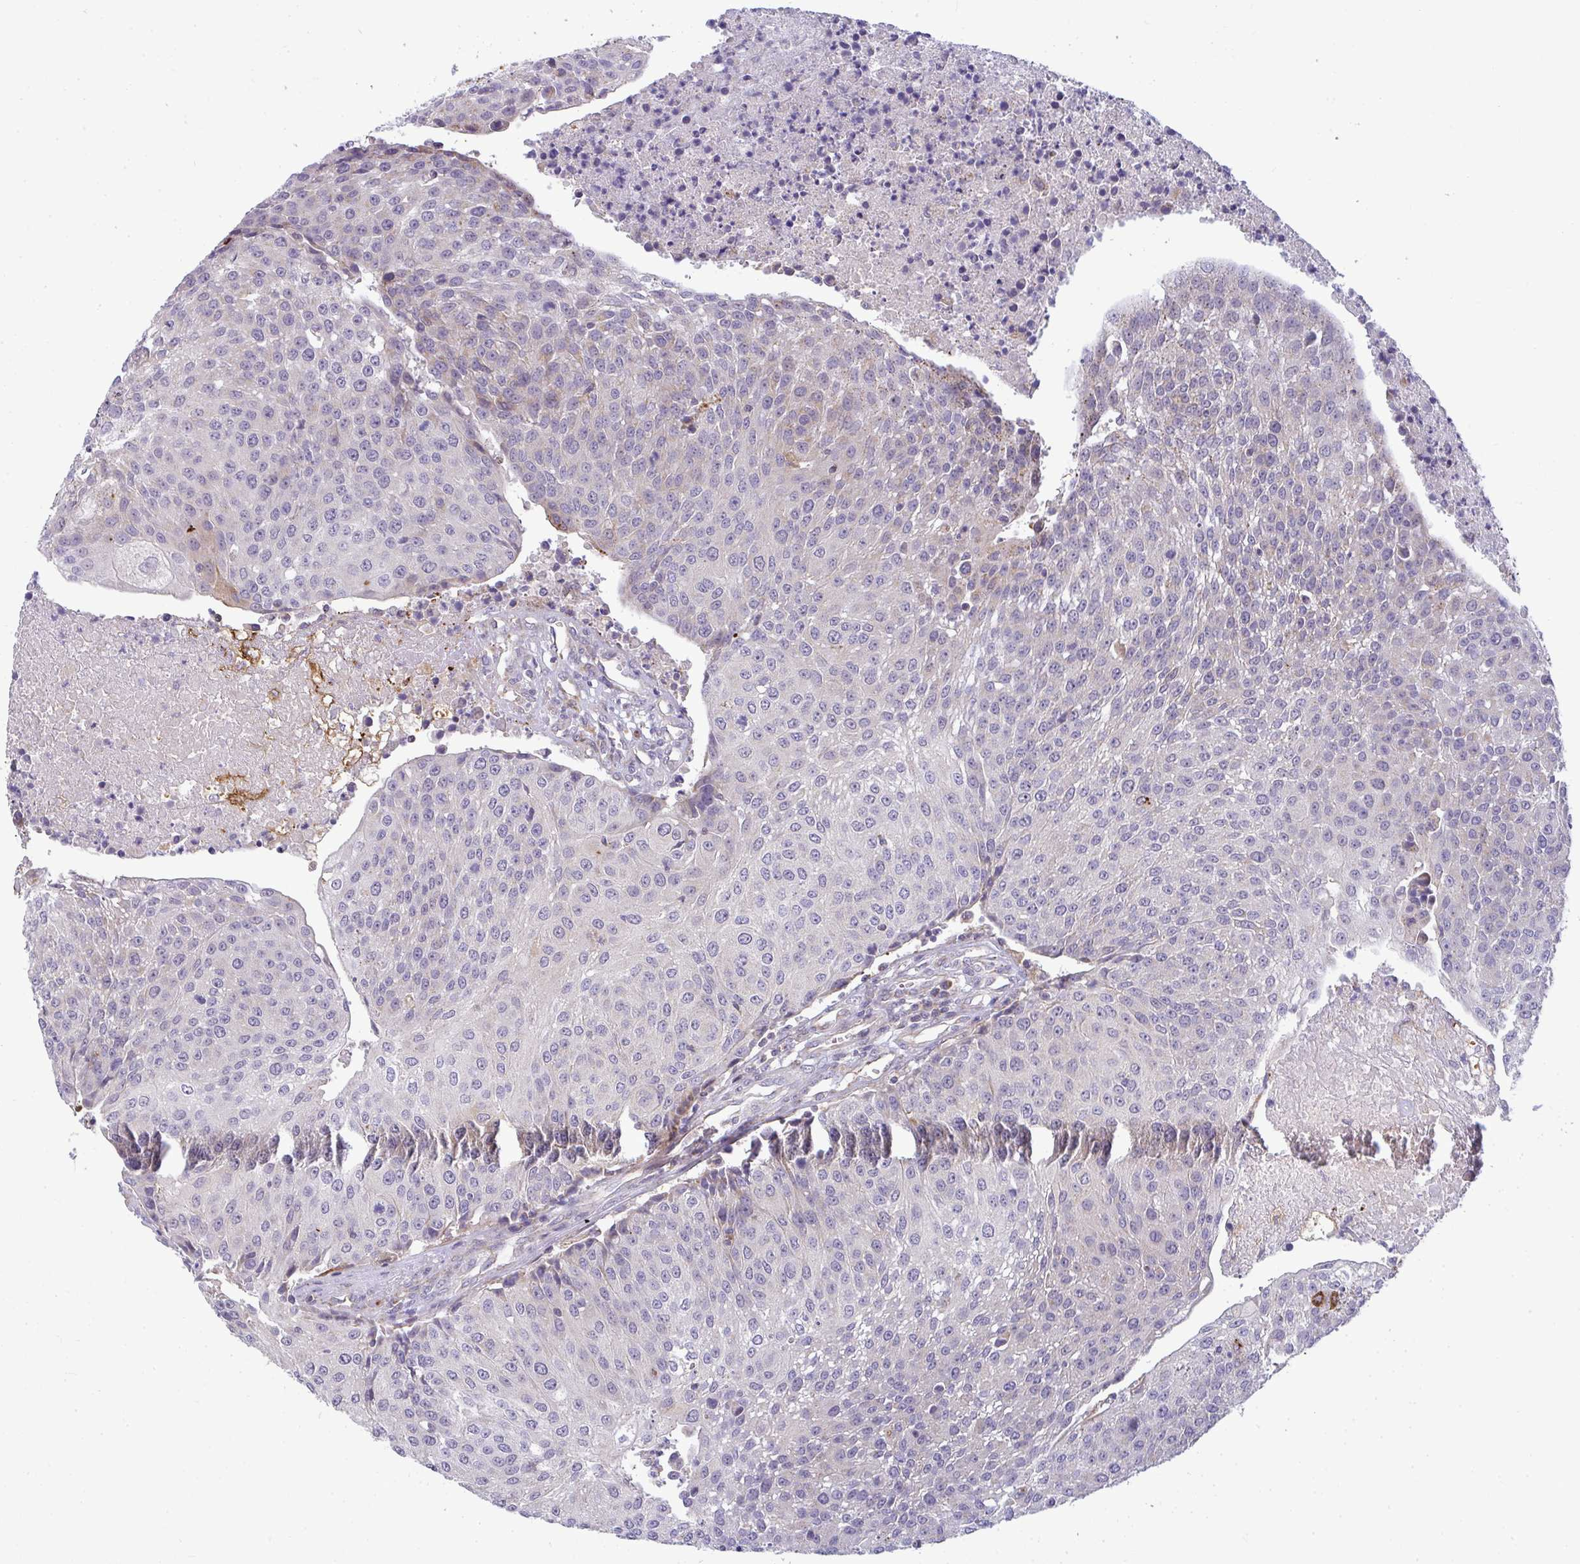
{"staining": {"intensity": "negative", "quantity": "none", "location": "none"}, "tissue": "urothelial cancer", "cell_type": "Tumor cells", "image_type": "cancer", "snomed": [{"axis": "morphology", "description": "Urothelial carcinoma, High grade"}, {"axis": "topography", "description": "Urinary bladder"}], "caption": "Tumor cells are negative for protein expression in human urothelial cancer. (Brightfield microscopy of DAB immunohistochemistry at high magnification).", "gene": "SRRM4", "patient": {"sex": "female", "age": 85}}